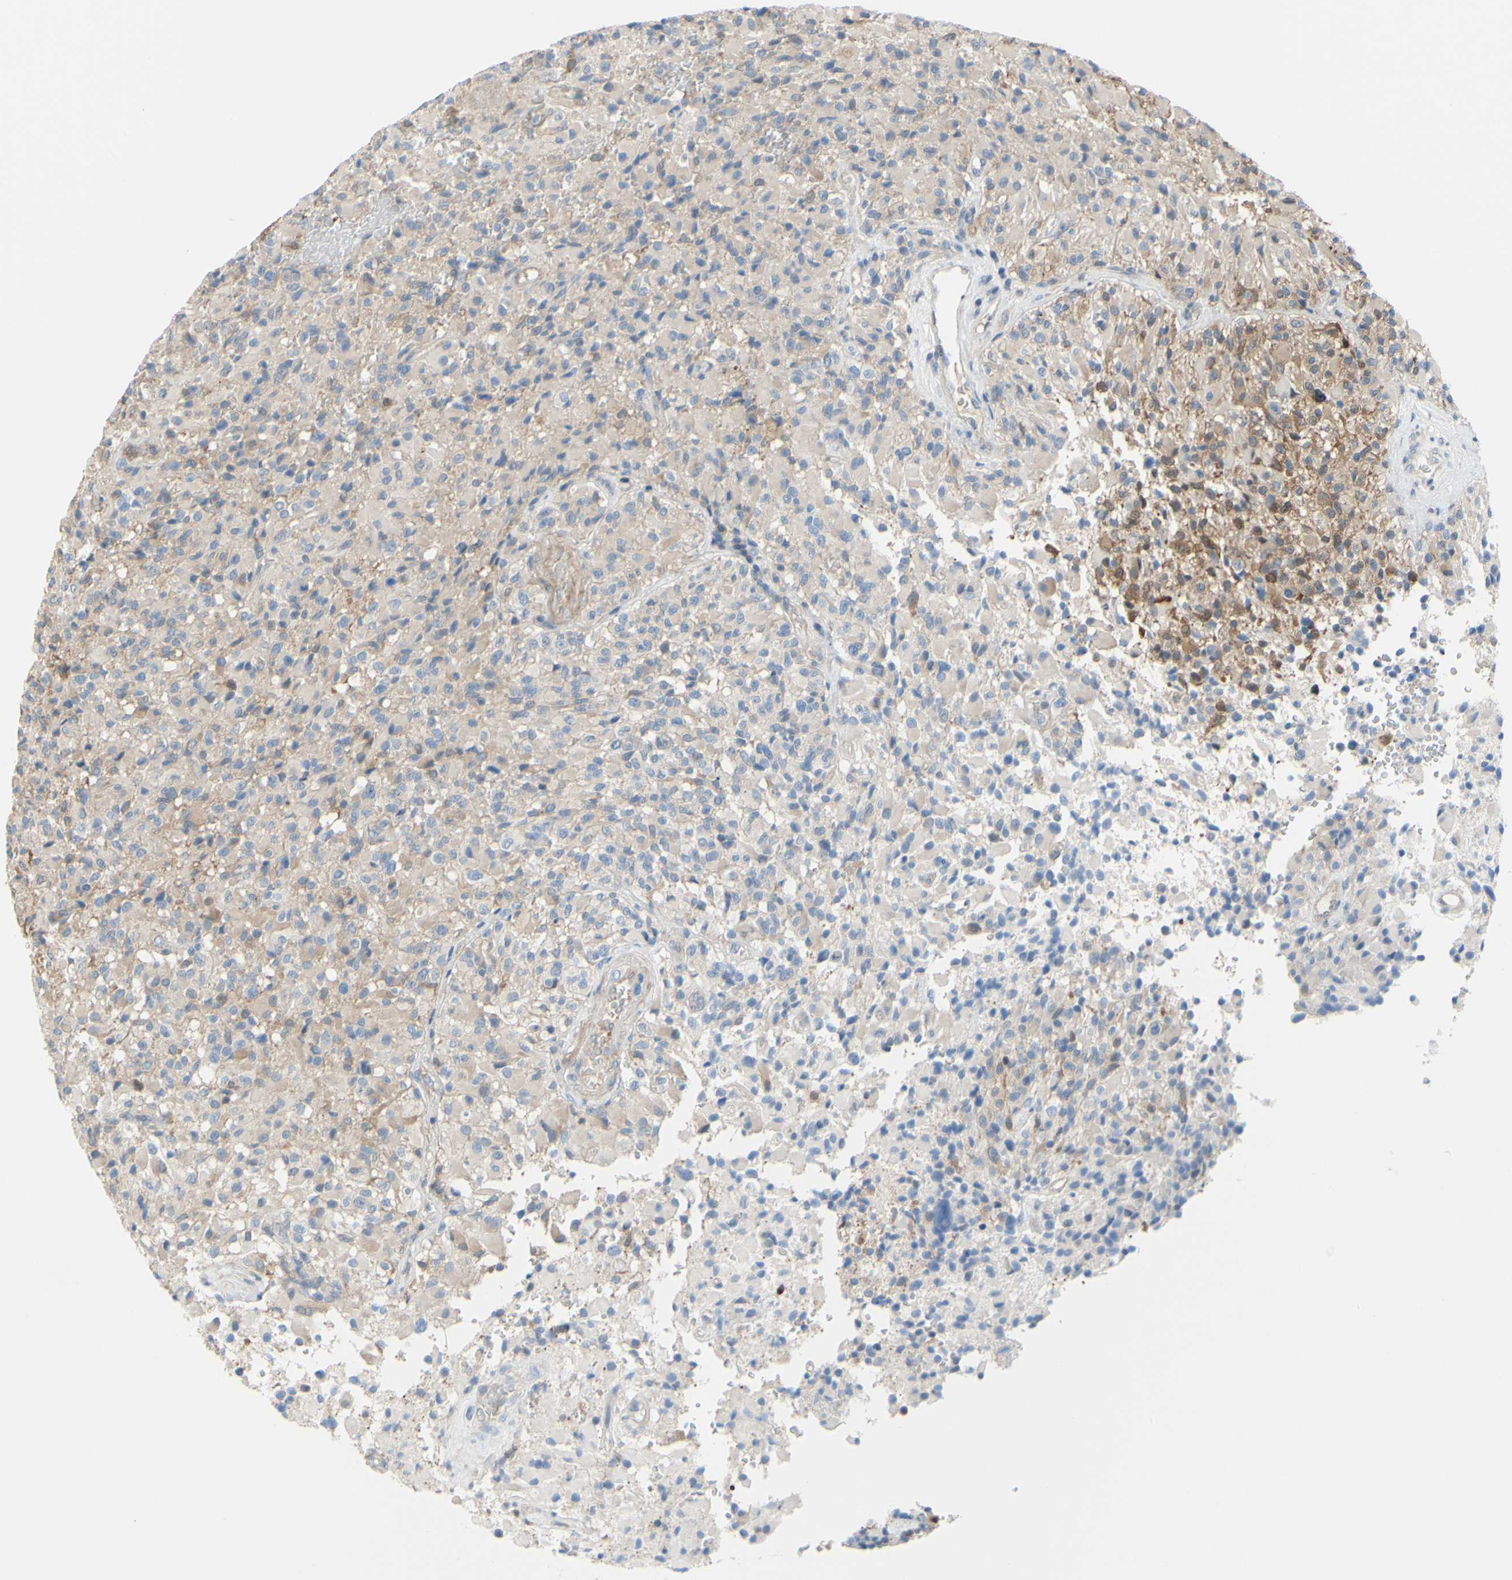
{"staining": {"intensity": "moderate", "quantity": "<25%", "location": "cytoplasmic/membranous"}, "tissue": "glioma", "cell_type": "Tumor cells", "image_type": "cancer", "snomed": [{"axis": "morphology", "description": "Glioma, malignant, High grade"}, {"axis": "topography", "description": "Brain"}], "caption": "A histopathology image showing moderate cytoplasmic/membranous positivity in approximately <25% of tumor cells in glioma, as visualized by brown immunohistochemical staining.", "gene": "UPK3B", "patient": {"sex": "male", "age": 71}}